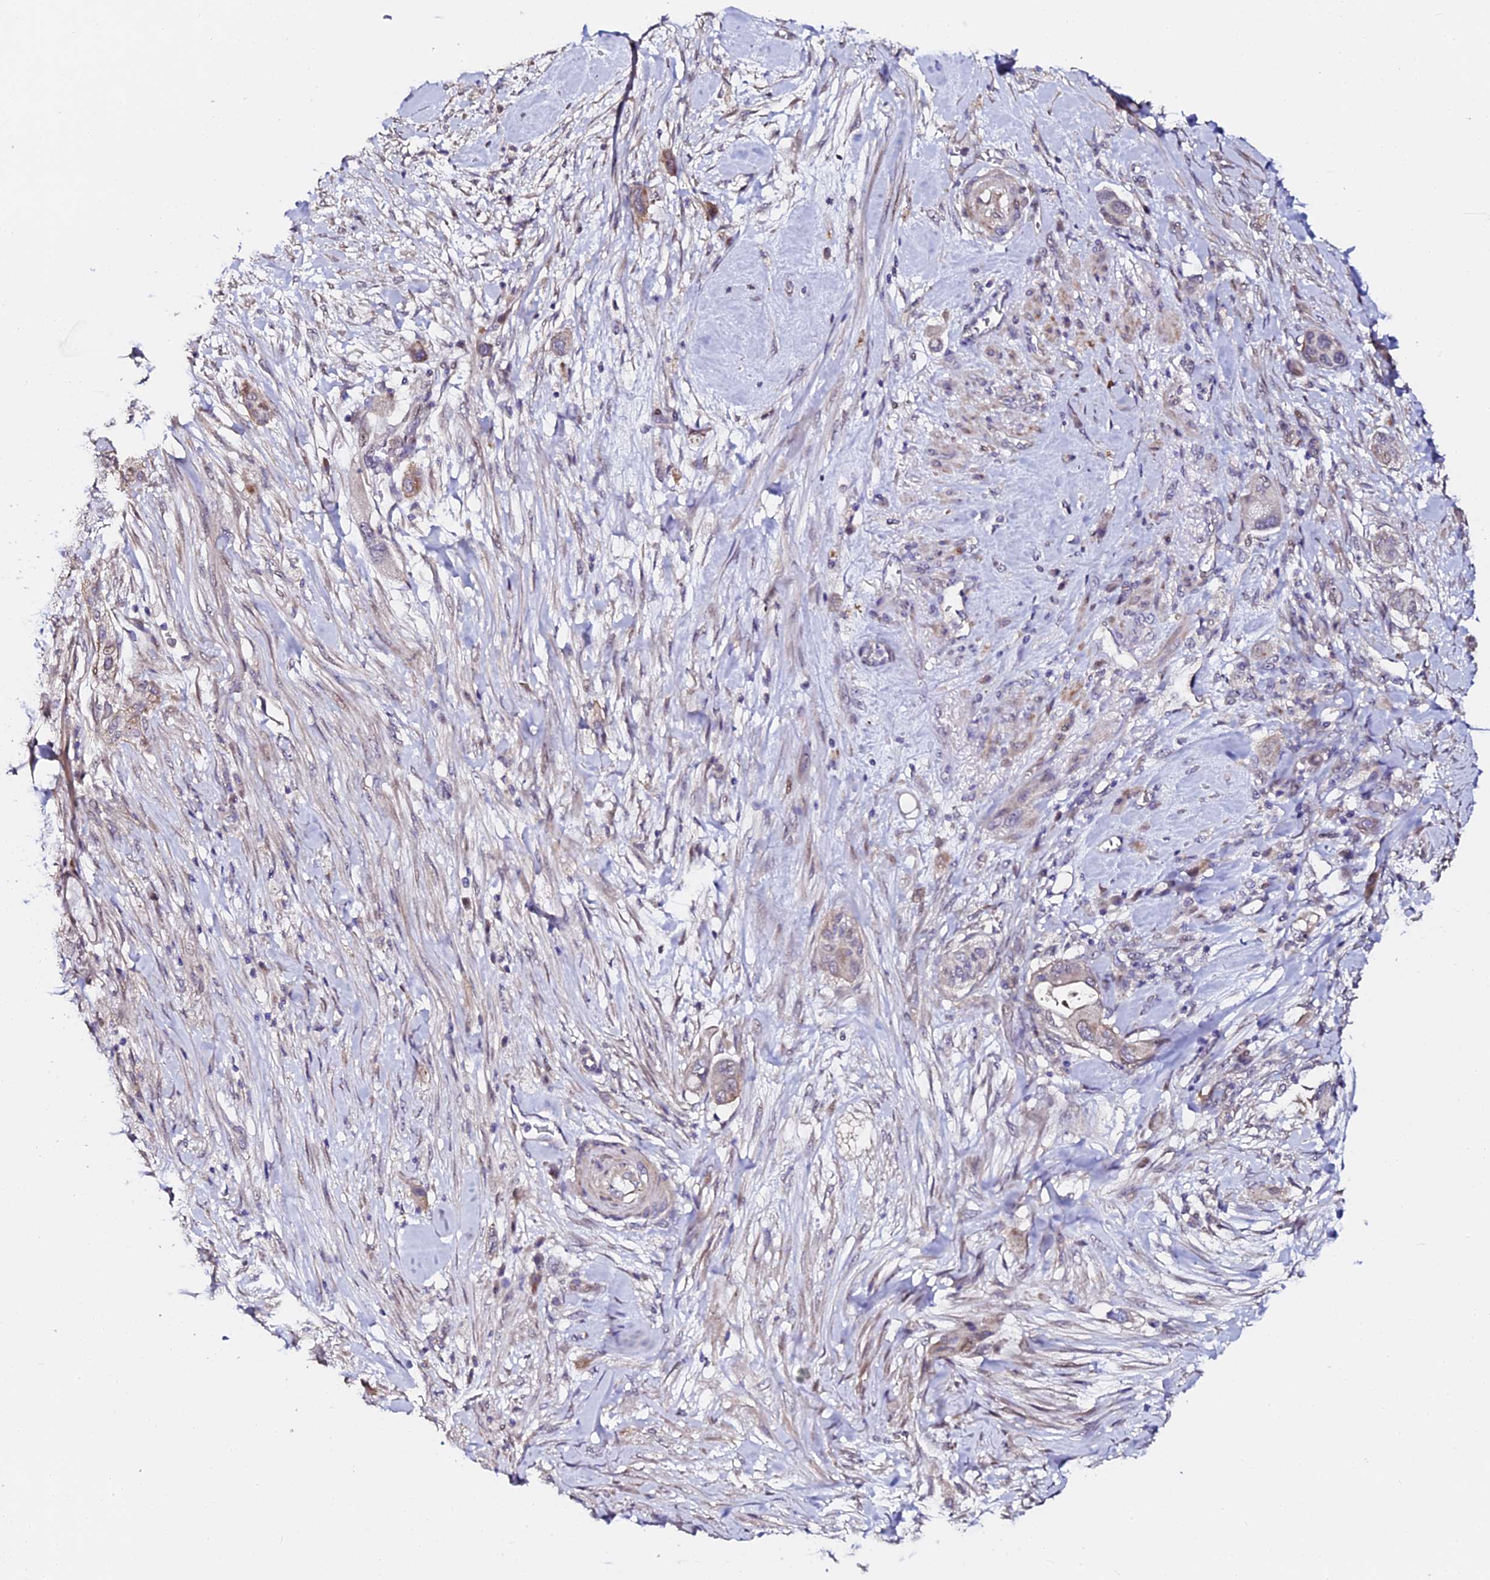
{"staining": {"intensity": "negative", "quantity": "none", "location": "none"}, "tissue": "pancreatic cancer", "cell_type": "Tumor cells", "image_type": "cancer", "snomed": [{"axis": "morphology", "description": "Adenocarcinoma, NOS"}, {"axis": "topography", "description": "Pancreas"}], "caption": "This is a image of immunohistochemistry (IHC) staining of adenocarcinoma (pancreatic), which shows no positivity in tumor cells.", "gene": "GPN3", "patient": {"sex": "male", "age": 68}}